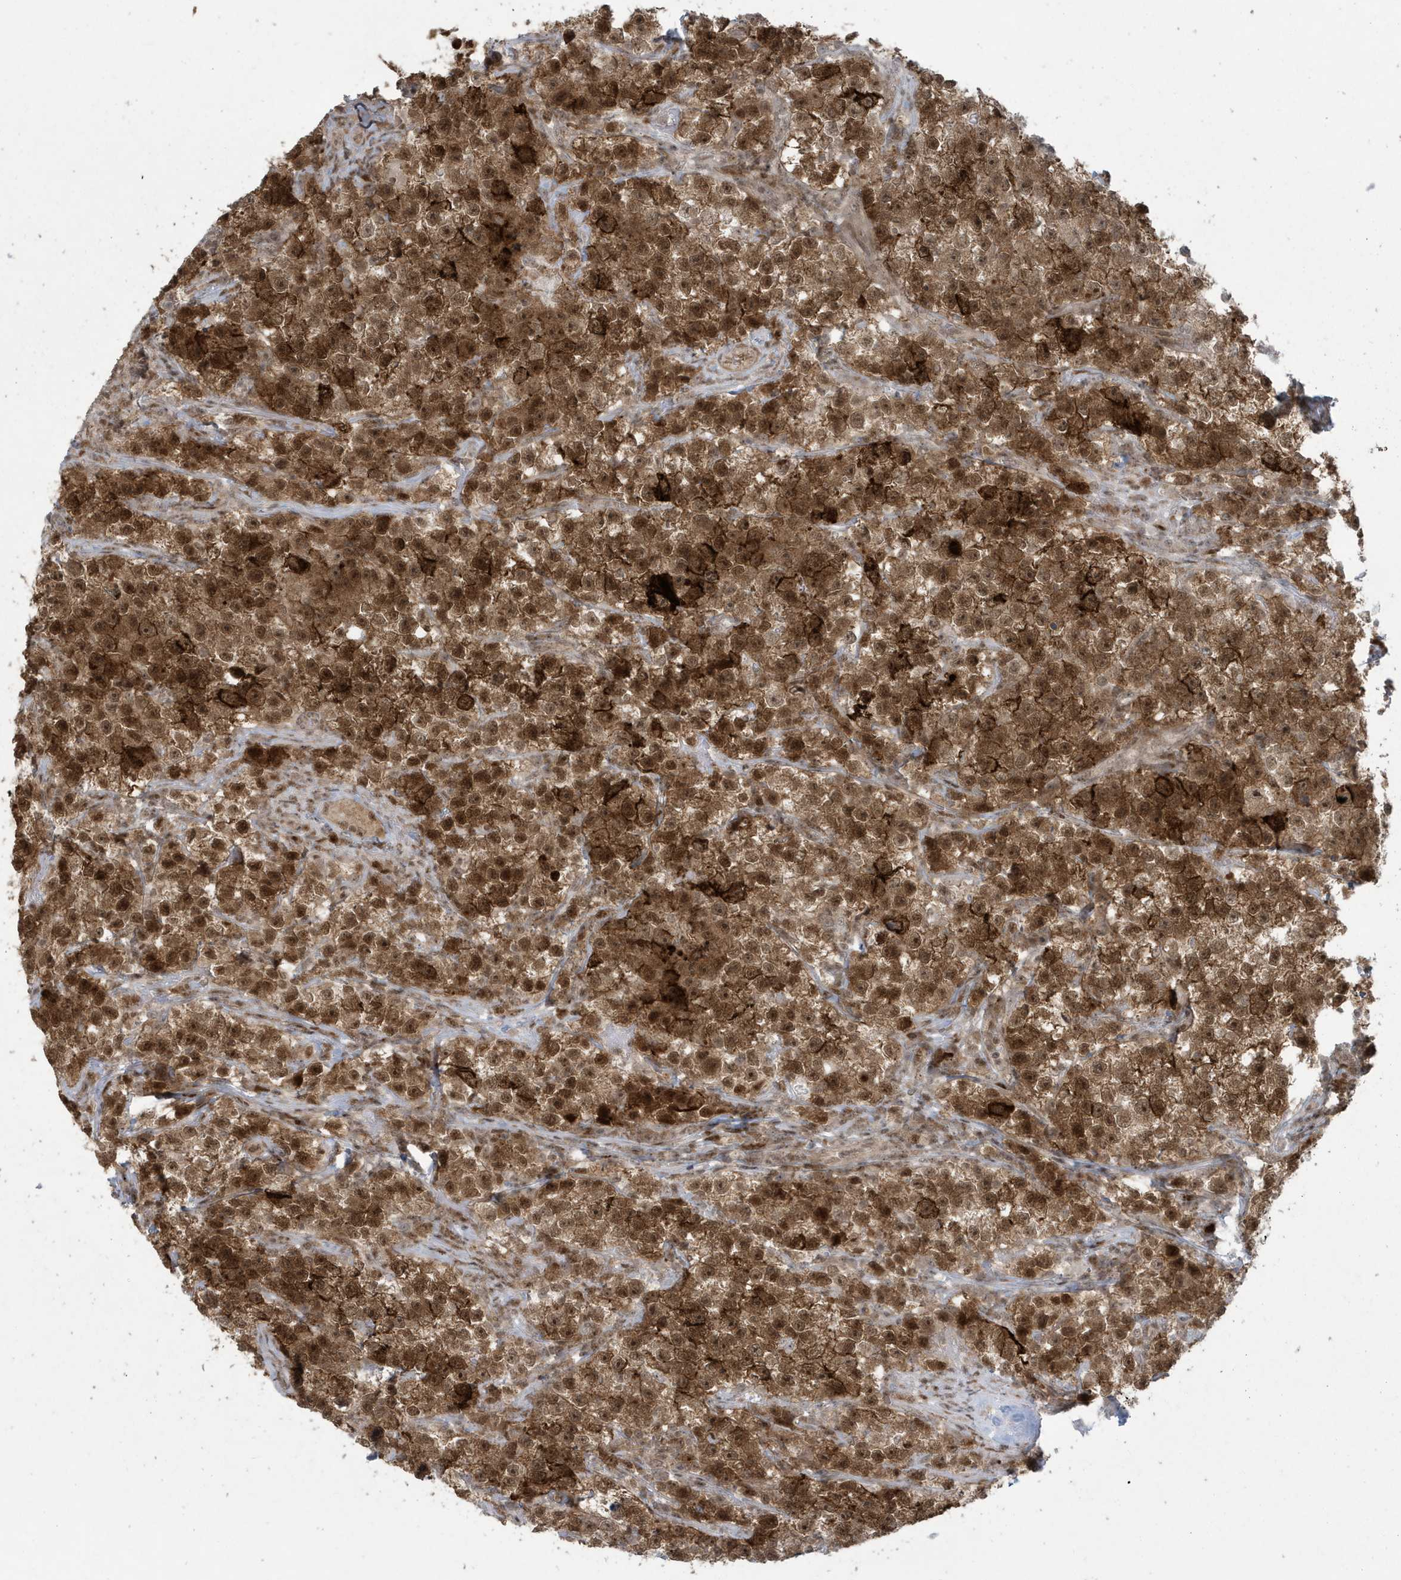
{"staining": {"intensity": "strong", "quantity": ">75%", "location": "cytoplasmic/membranous,nuclear"}, "tissue": "testis cancer", "cell_type": "Tumor cells", "image_type": "cancer", "snomed": [{"axis": "morphology", "description": "Seminoma, NOS"}, {"axis": "topography", "description": "Testis"}], "caption": "About >75% of tumor cells in human testis cancer (seminoma) demonstrate strong cytoplasmic/membranous and nuclear protein expression as visualized by brown immunohistochemical staining.", "gene": "C1orf52", "patient": {"sex": "male", "age": 22}}